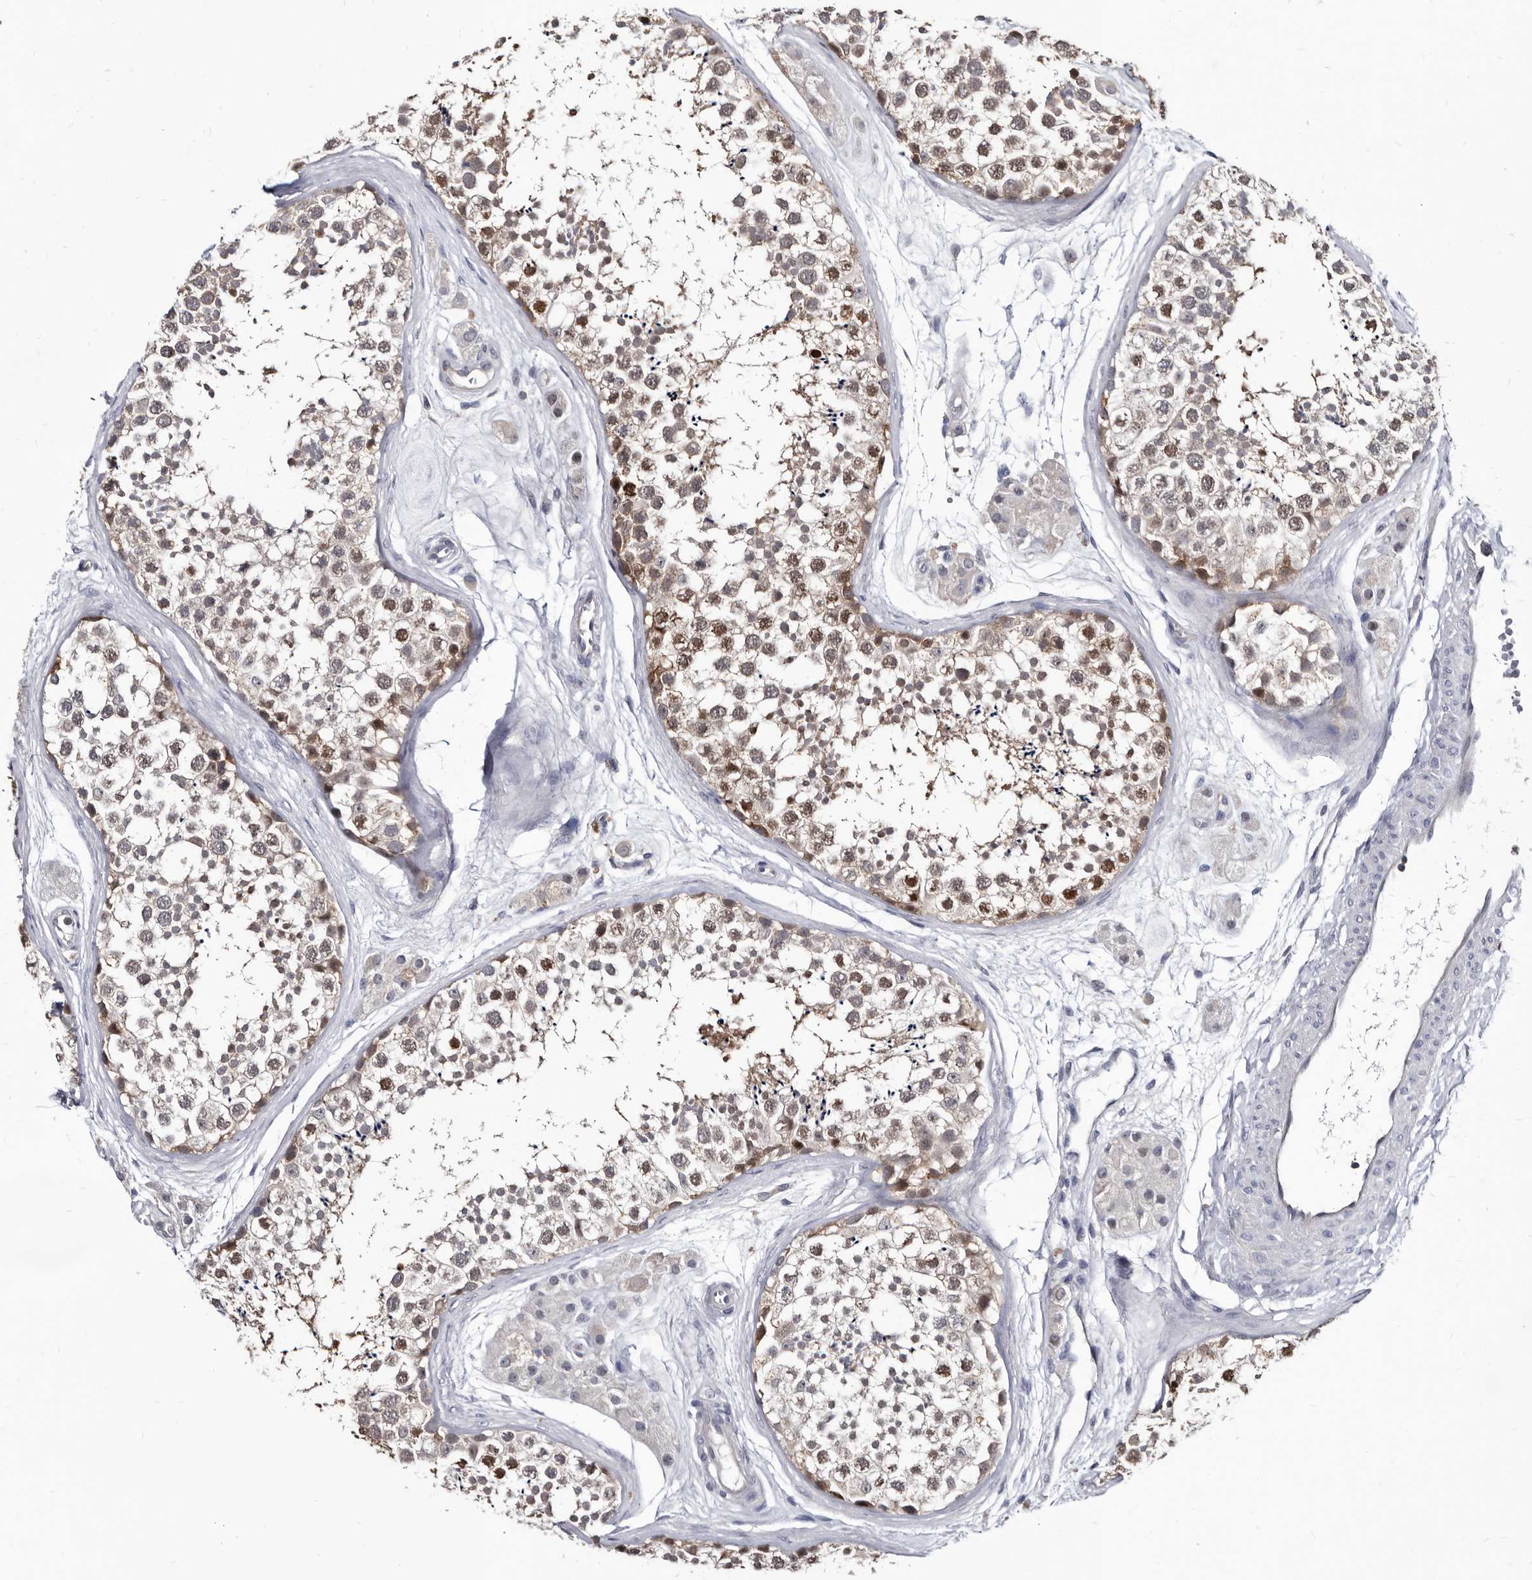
{"staining": {"intensity": "moderate", "quantity": "25%-75%", "location": "nuclear"}, "tissue": "testis", "cell_type": "Cells in seminiferous ducts", "image_type": "normal", "snomed": [{"axis": "morphology", "description": "Normal tissue, NOS"}, {"axis": "topography", "description": "Testis"}], "caption": "A histopathology image of testis stained for a protein exhibits moderate nuclear brown staining in cells in seminiferous ducts. Immunohistochemistry stains the protein in brown and the nuclei are stained blue.", "gene": "ABCF2", "patient": {"sex": "male", "age": 56}}